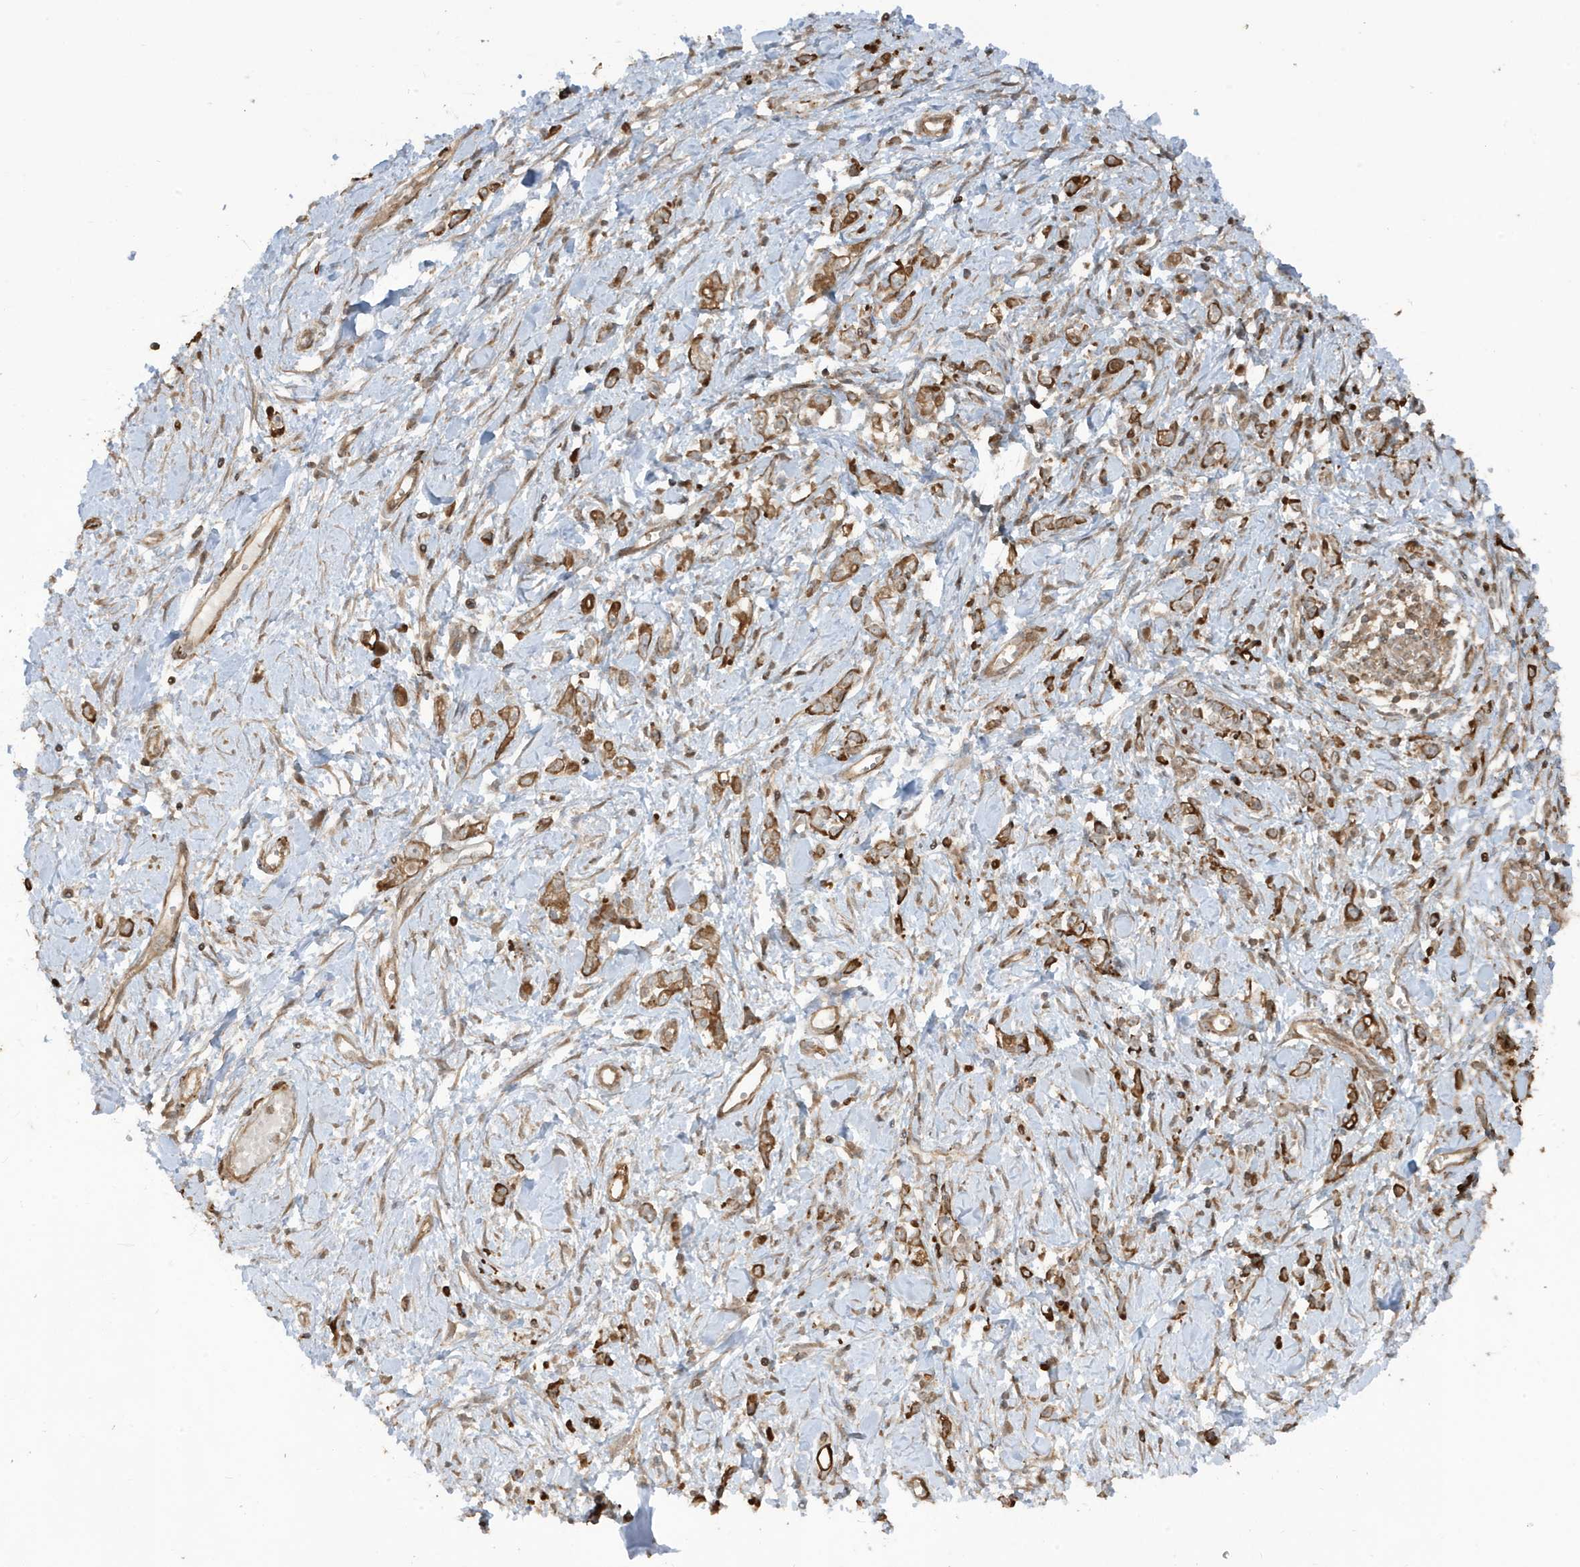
{"staining": {"intensity": "strong", "quantity": ">75%", "location": "cytoplasmic/membranous"}, "tissue": "stomach cancer", "cell_type": "Tumor cells", "image_type": "cancer", "snomed": [{"axis": "morphology", "description": "Adenocarcinoma, NOS"}, {"axis": "topography", "description": "Stomach"}], "caption": "About >75% of tumor cells in stomach cancer exhibit strong cytoplasmic/membranous protein staining as visualized by brown immunohistochemical staining.", "gene": "ASAP1", "patient": {"sex": "female", "age": 76}}